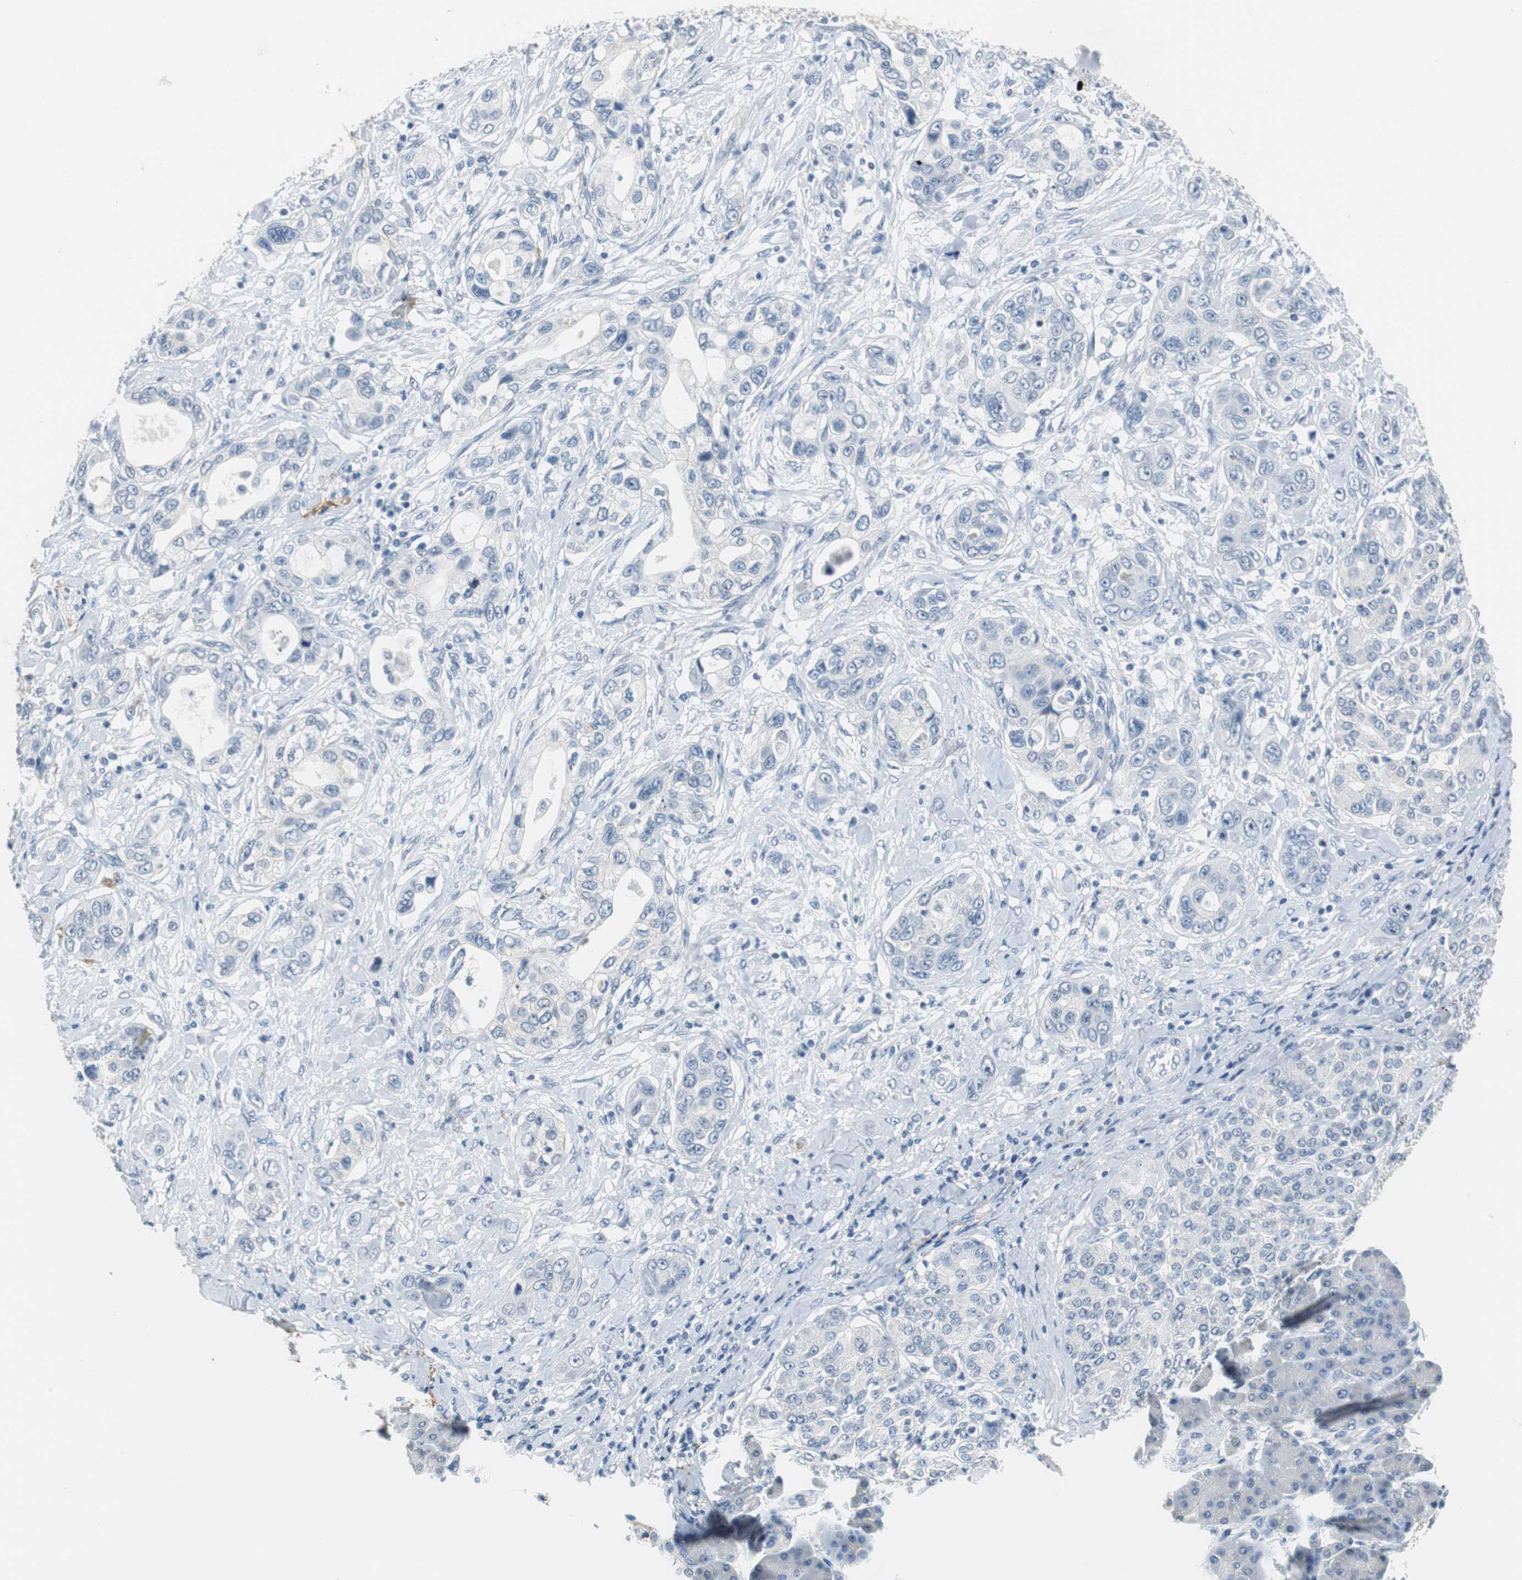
{"staining": {"intensity": "negative", "quantity": "none", "location": "none"}, "tissue": "pancreatic cancer", "cell_type": "Tumor cells", "image_type": "cancer", "snomed": [{"axis": "morphology", "description": "Adenocarcinoma, NOS"}, {"axis": "topography", "description": "Pancreas"}], "caption": "Tumor cells show no significant expression in pancreatic cancer (adenocarcinoma).", "gene": "MUC7", "patient": {"sex": "female", "age": 70}}